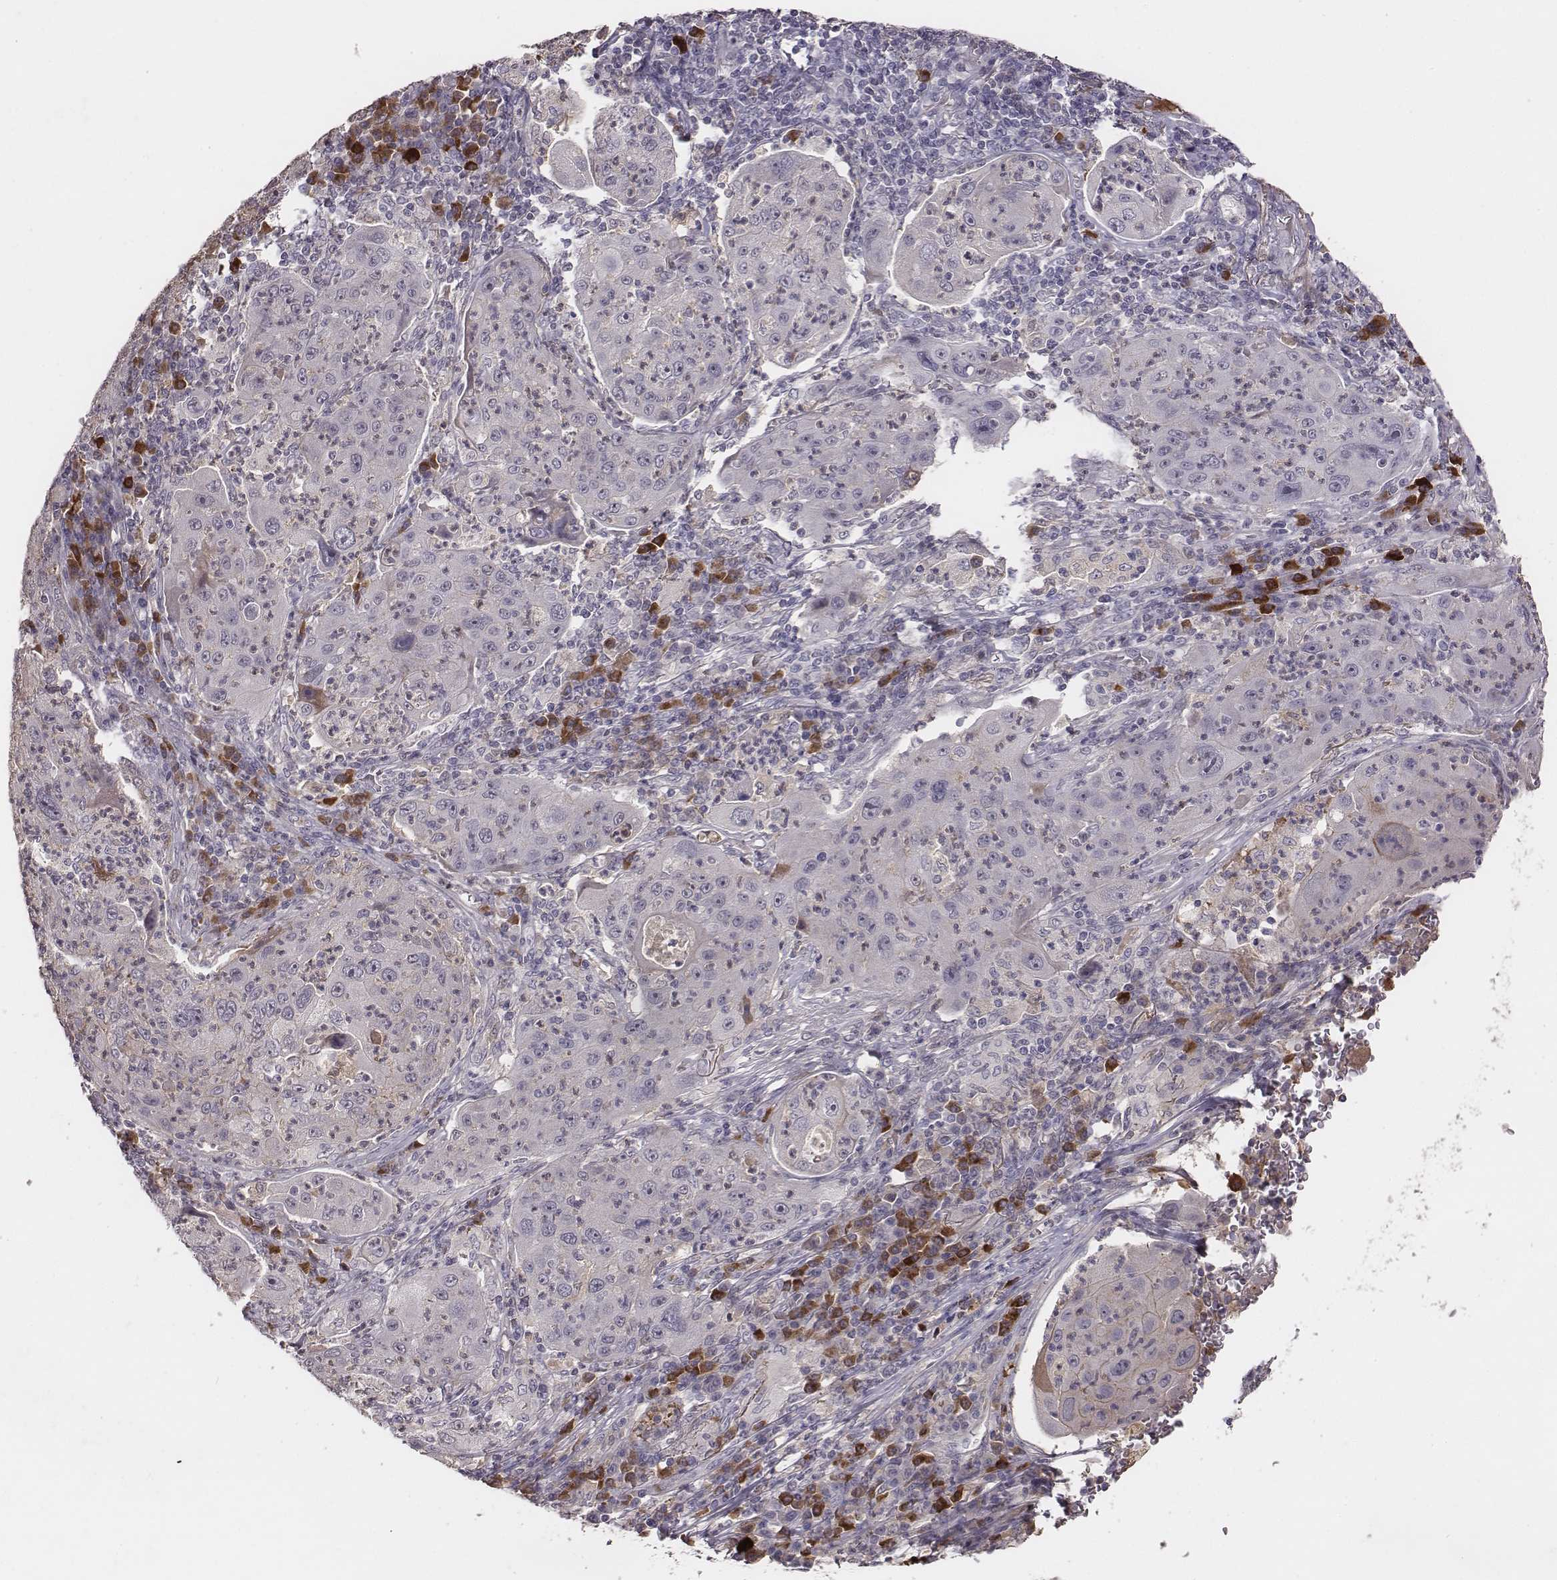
{"staining": {"intensity": "negative", "quantity": "none", "location": "none"}, "tissue": "lung cancer", "cell_type": "Tumor cells", "image_type": "cancer", "snomed": [{"axis": "morphology", "description": "Squamous cell carcinoma, NOS"}, {"axis": "topography", "description": "Lung"}], "caption": "This is an immunohistochemistry (IHC) micrograph of lung cancer. There is no positivity in tumor cells.", "gene": "SLC22A6", "patient": {"sex": "female", "age": 59}}